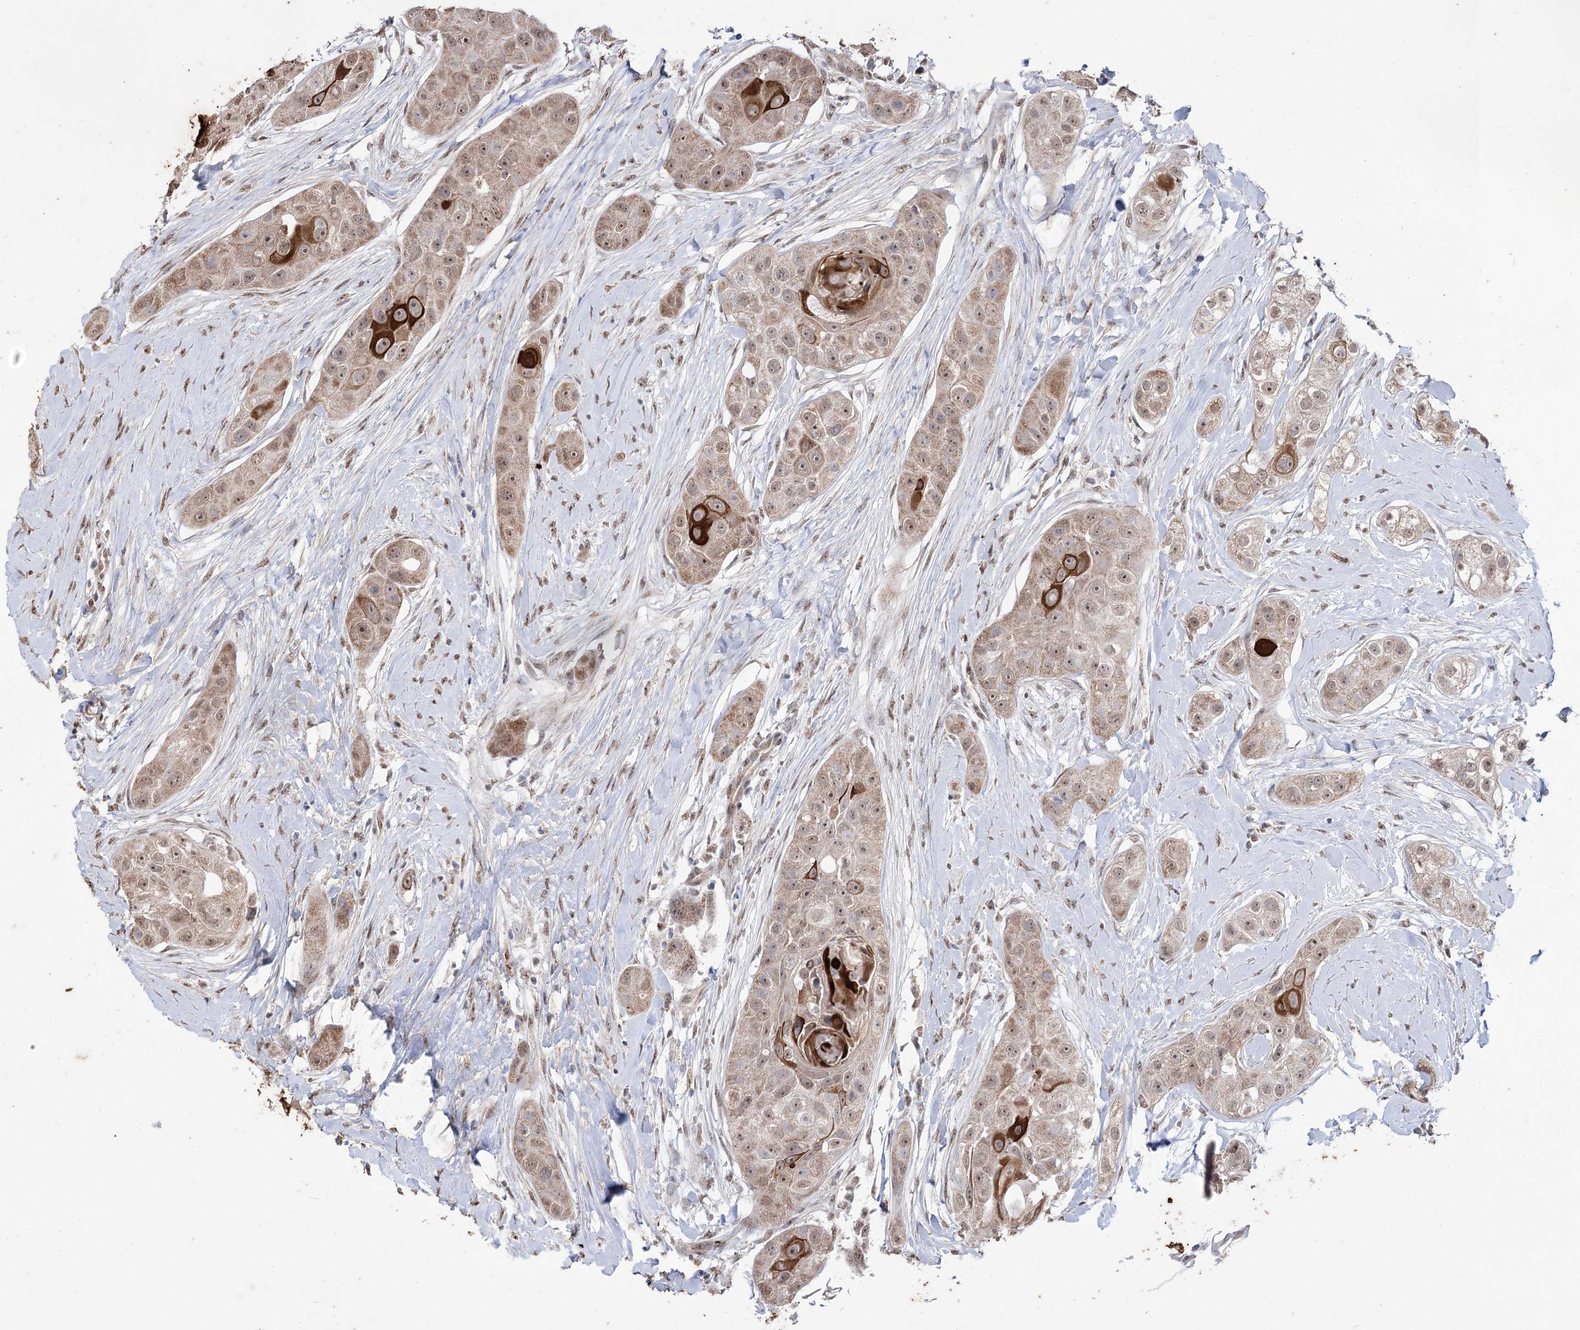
{"staining": {"intensity": "moderate", "quantity": ">75%", "location": "cytoplasmic/membranous,nuclear"}, "tissue": "head and neck cancer", "cell_type": "Tumor cells", "image_type": "cancer", "snomed": [{"axis": "morphology", "description": "Normal tissue, NOS"}, {"axis": "morphology", "description": "Squamous cell carcinoma, NOS"}, {"axis": "topography", "description": "Skeletal muscle"}, {"axis": "topography", "description": "Head-Neck"}], "caption": "Head and neck cancer stained for a protein displays moderate cytoplasmic/membranous and nuclear positivity in tumor cells.", "gene": "ZSCAN23", "patient": {"sex": "male", "age": 51}}